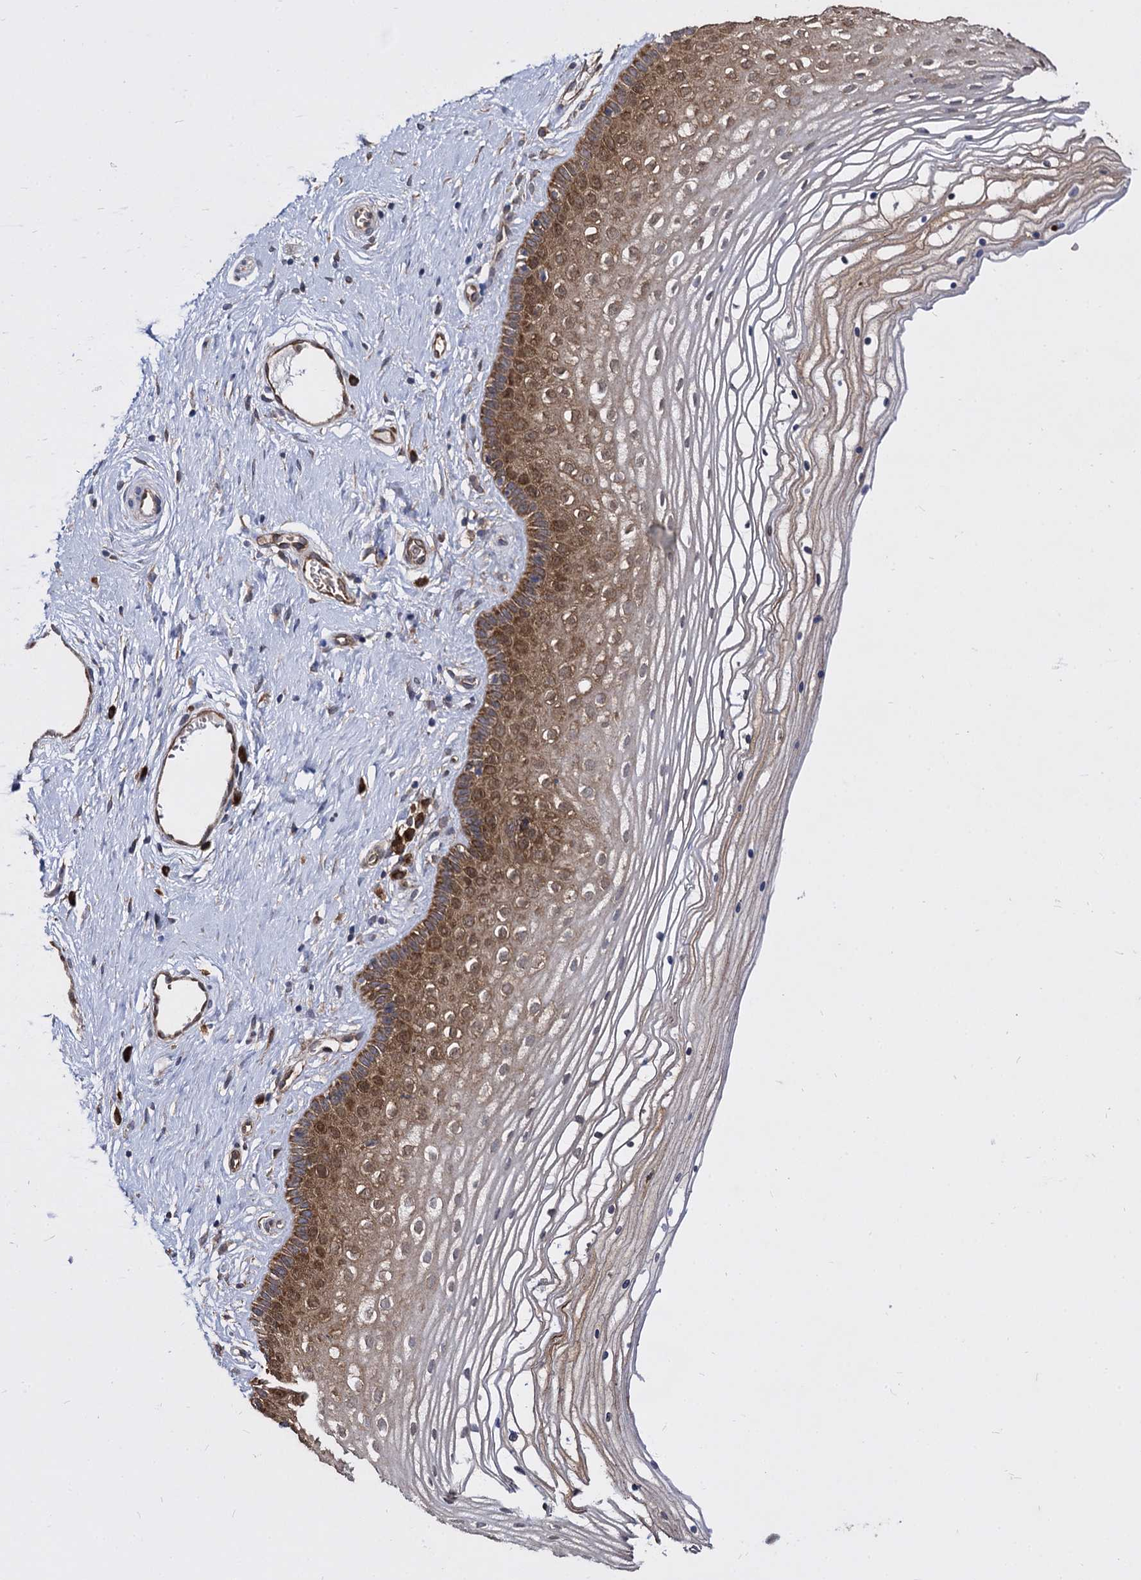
{"staining": {"intensity": "moderate", "quantity": ">75%", "location": "cytoplasmic/membranous,nuclear"}, "tissue": "vagina", "cell_type": "Squamous epithelial cells", "image_type": "normal", "snomed": [{"axis": "morphology", "description": "Normal tissue, NOS"}, {"axis": "topography", "description": "Vagina"}], "caption": "Immunohistochemistry photomicrograph of benign vagina: human vagina stained using IHC demonstrates medium levels of moderate protein expression localized specifically in the cytoplasmic/membranous,nuclear of squamous epithelial cells, appearing as a cytoplasmic/membranous,nuclear brown color.", "gene": "NME1", "patient": {"sex": "female", "age": 46}}